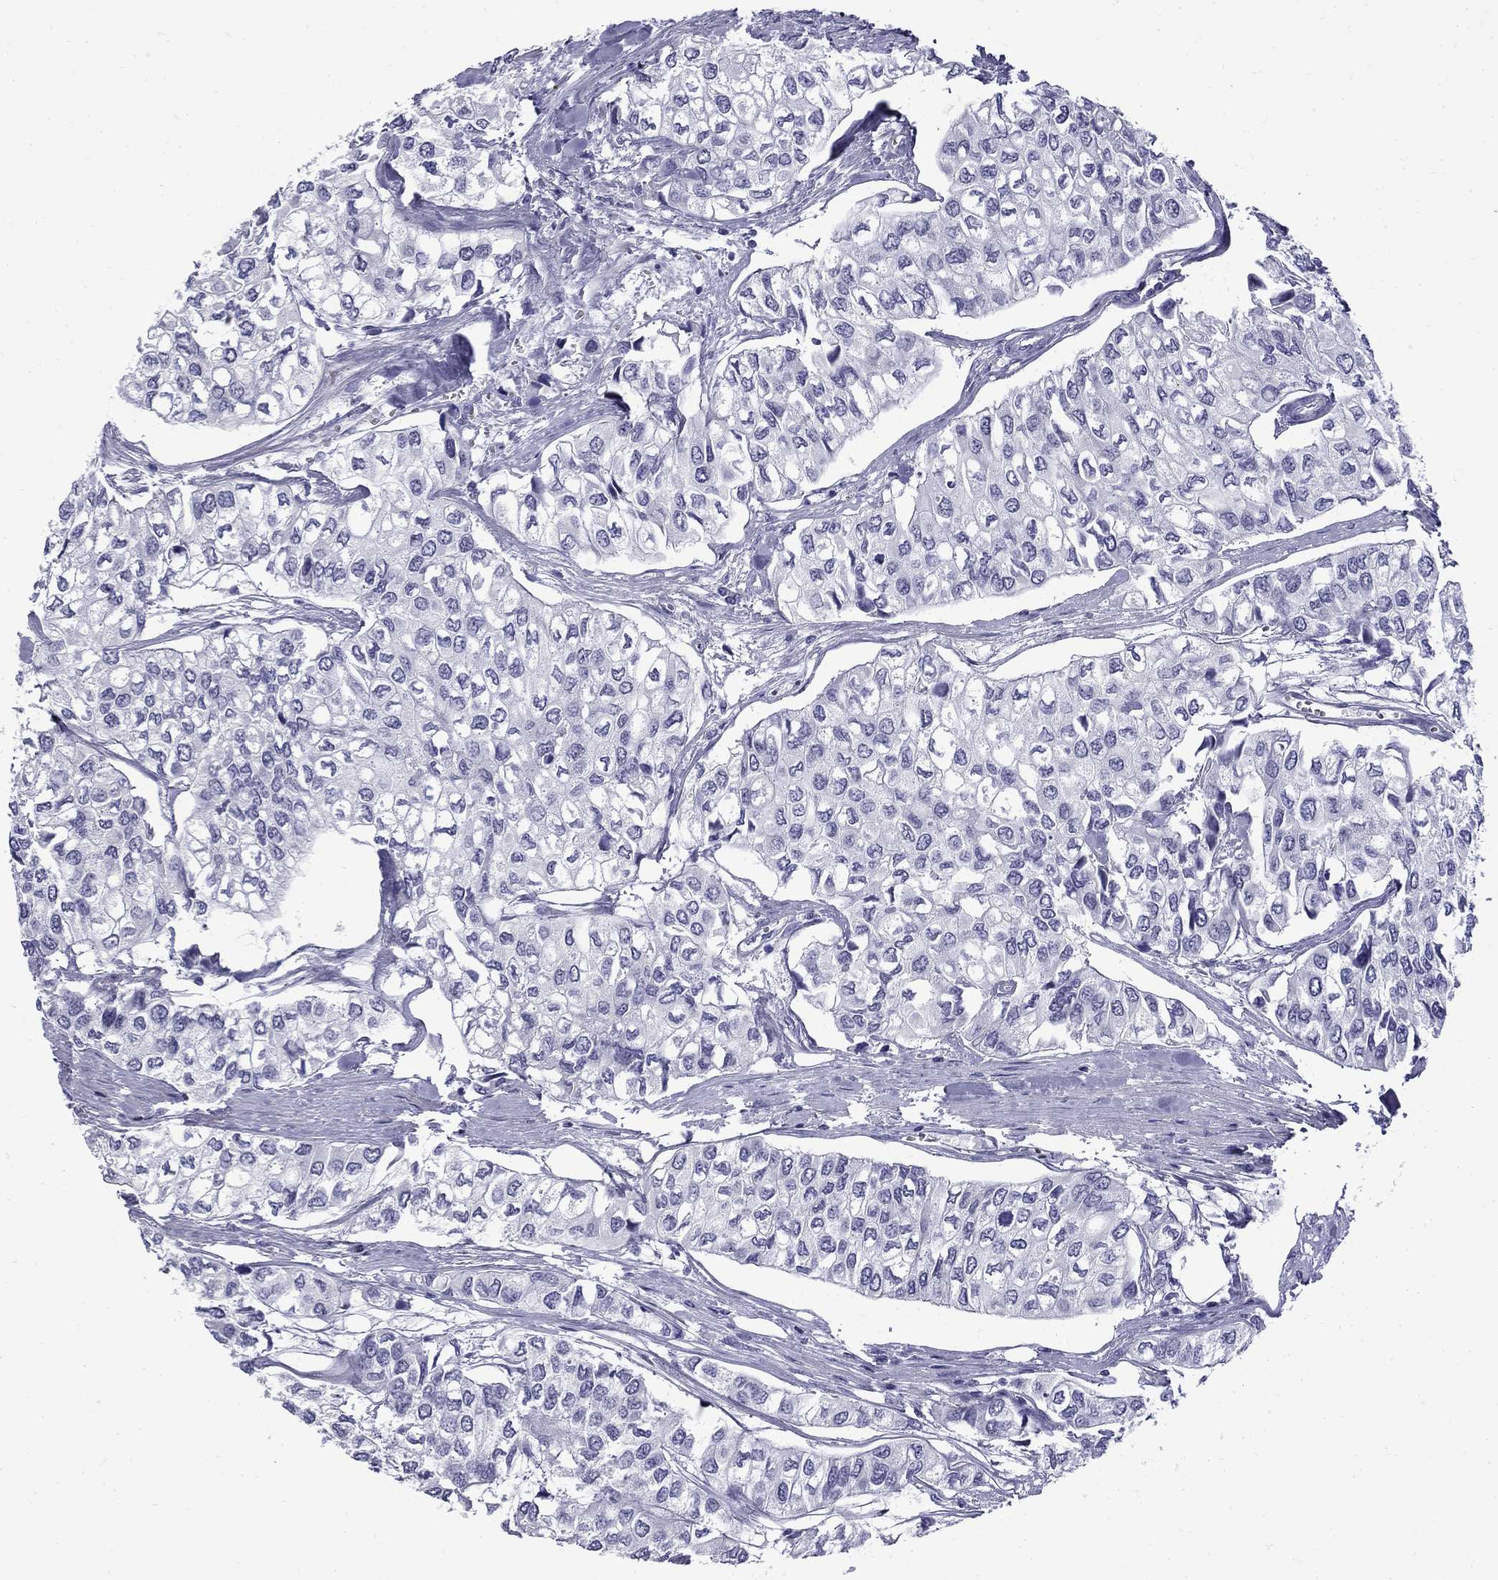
{"staining": {"intensity": "negative", "quantity": "none", "location": "none"}, "tissue": "urothelial cancer", "cell_type": "Tumor cells", "image_type": "cancer", "snomed": [{"axis": "morphology", "description": "Urothelial carcinoma, High grade"}, {"axis": "topography", "description": "Urinary bladder"}], "caption": "This is a histopathology image of immunohistochemistry (IHC) staining of urothelial cancer, which shows no staining in tumor cells.", "gene": "MGARP", "patient": {"sex": "male", "age": 73}}